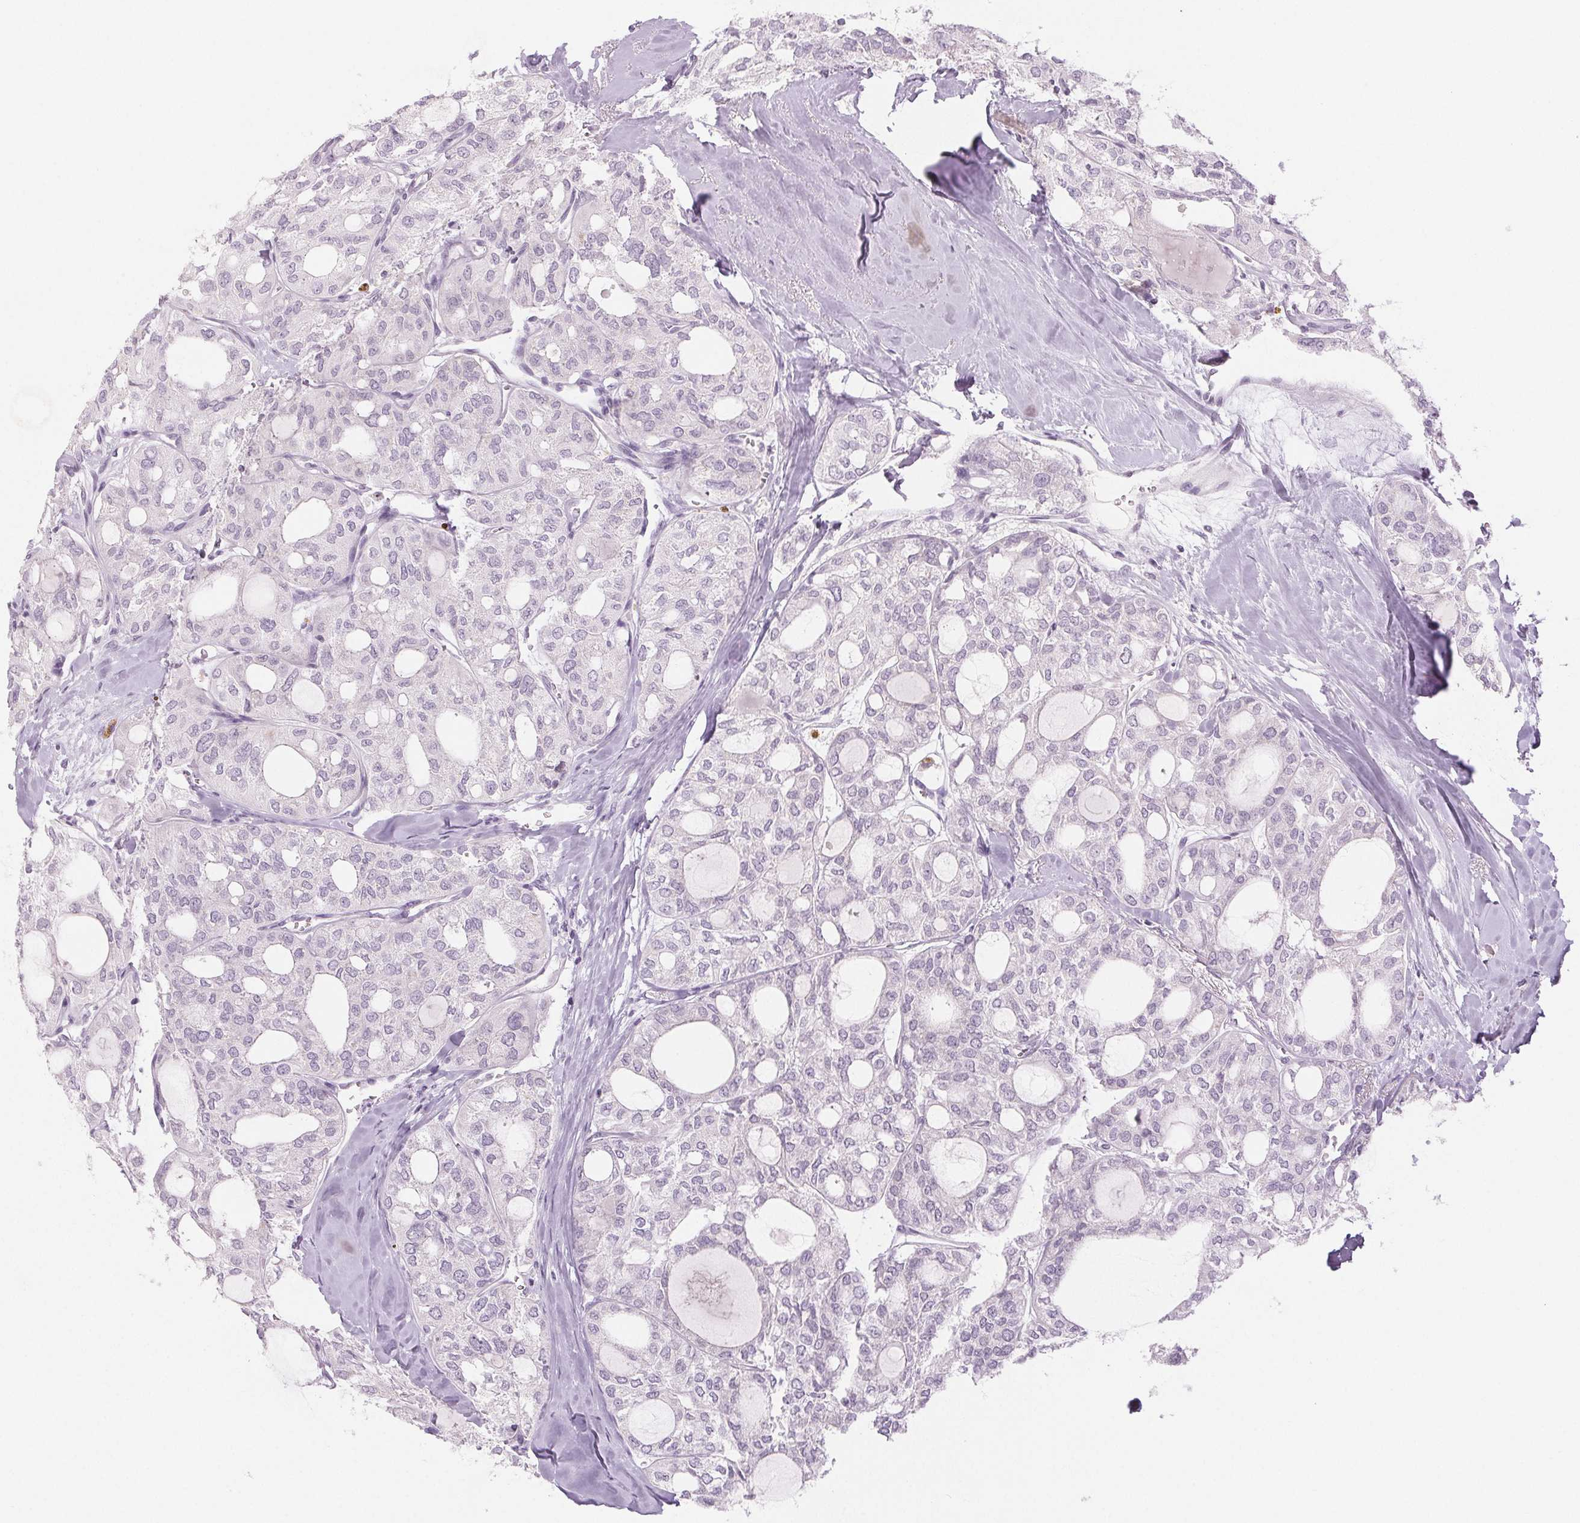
{"staining": {"intensity": "negative", "quantity": "none", "location": "none"}, "tissue": "thyroid cancer", "cell_type": "Tumor cells", "image_type": "cancer", "snomed": [{"axis": "morphology", "description": "Follicular adenoma carcinoma, NOS"}, {"axis": "topography", "description": "Thyroid gland"}], "caption": "A high-resolution photomicrograph shows immunohistochemistry staining of thyroid follicular adenoma carcinoma, which displays no significant staining in tumor cells.", "gene": "EHHADH", "patient": {"sex": "male", "age": 75}}